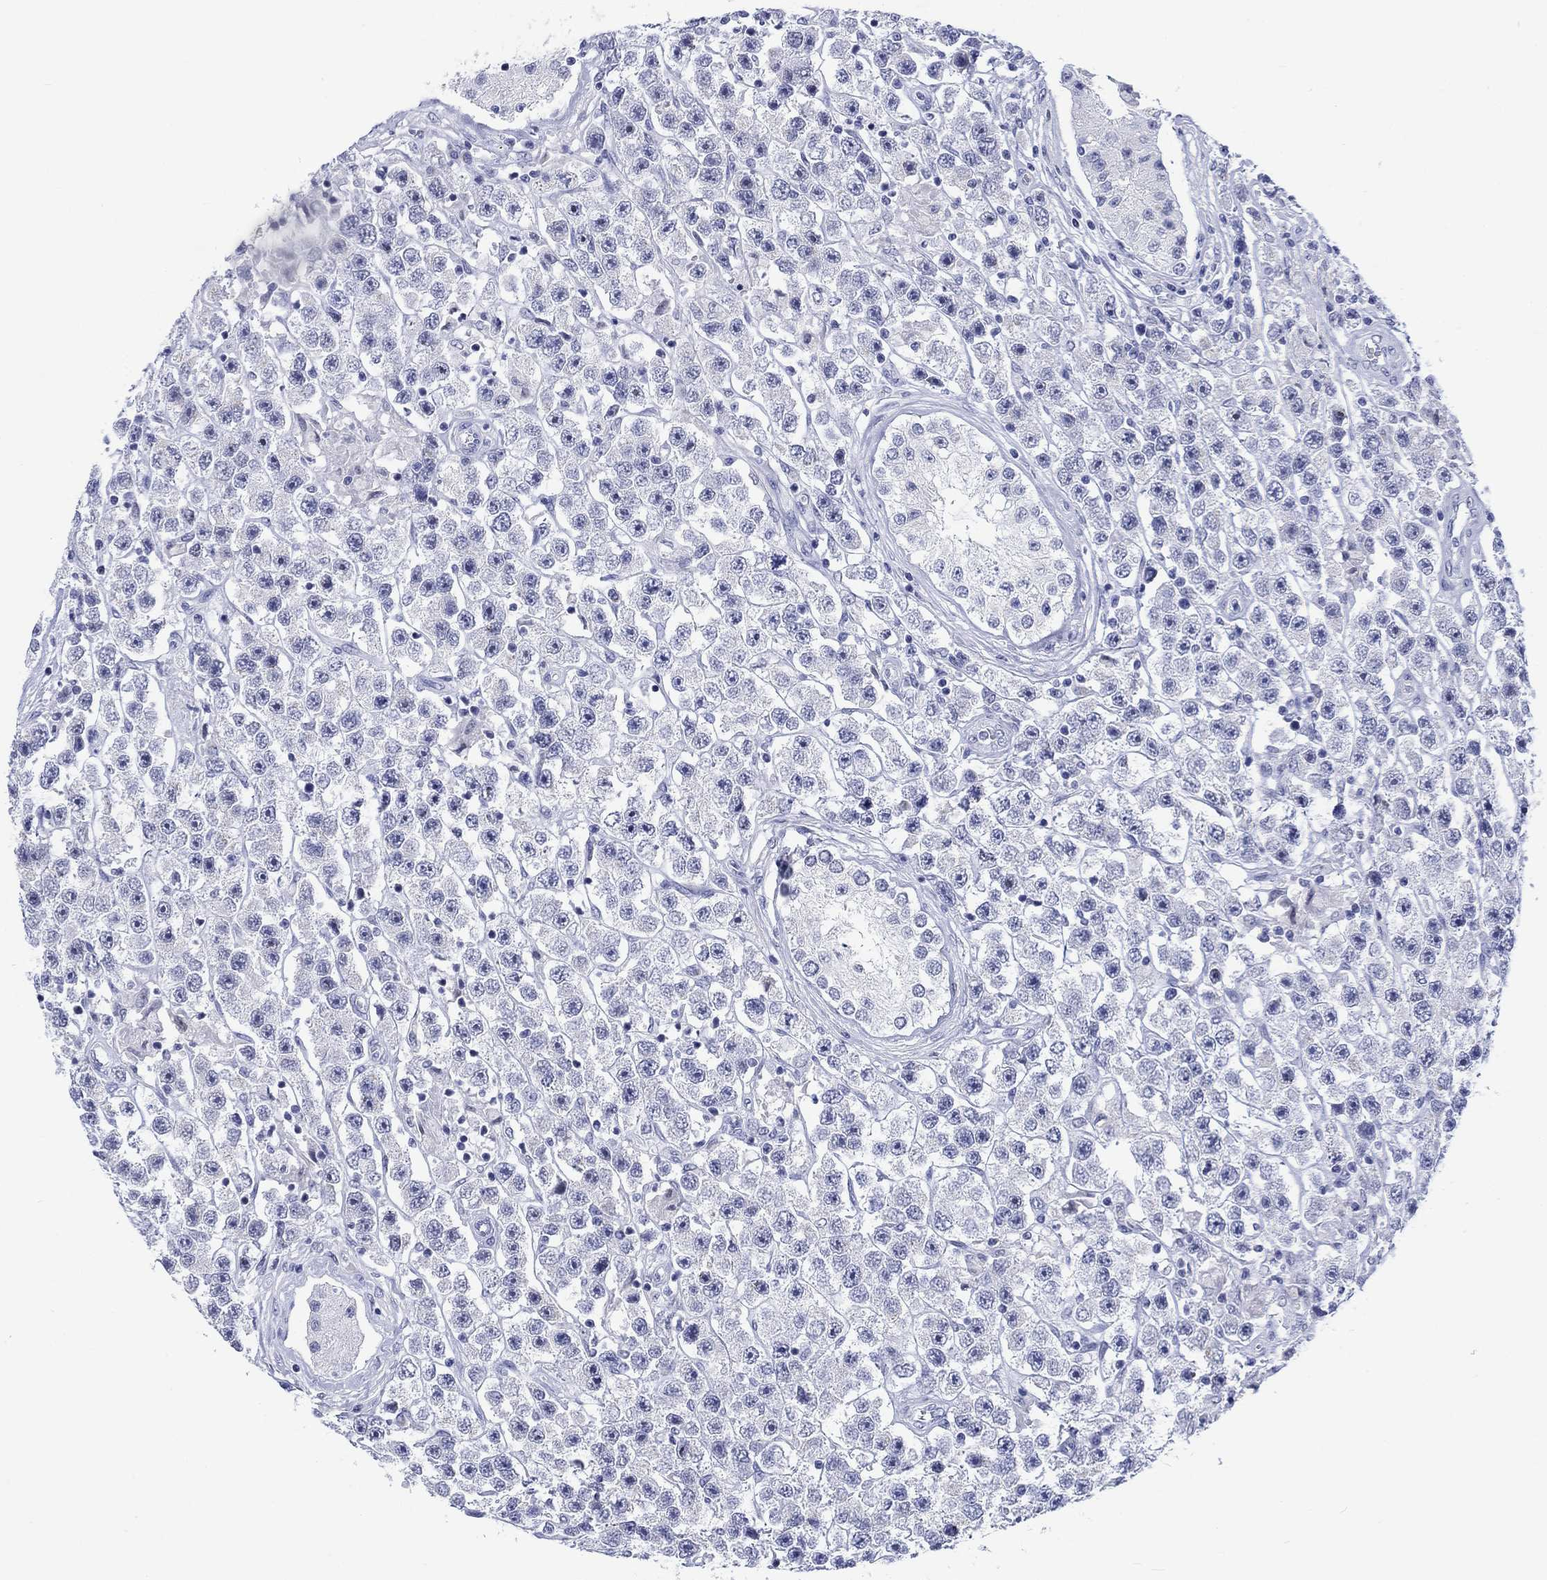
{"staining": {"intensity": "negative", "quantity": "none", "location": "none"}, "tissue": "testis cancer", "cell_type": "Tumor cells", "image_type": "cancer", "snomed": [{"axis": "morphology", "description": "Seminoma, NOS"}, {"axis": "topography", "description": "Testis"}], "caption": "This is an immunohistochemistry (IHC) histopathology image of testis cancer. There is no staining in tumor cells.", "gene": "KRT76", "patient": {"sex": "male", "age": 45}}